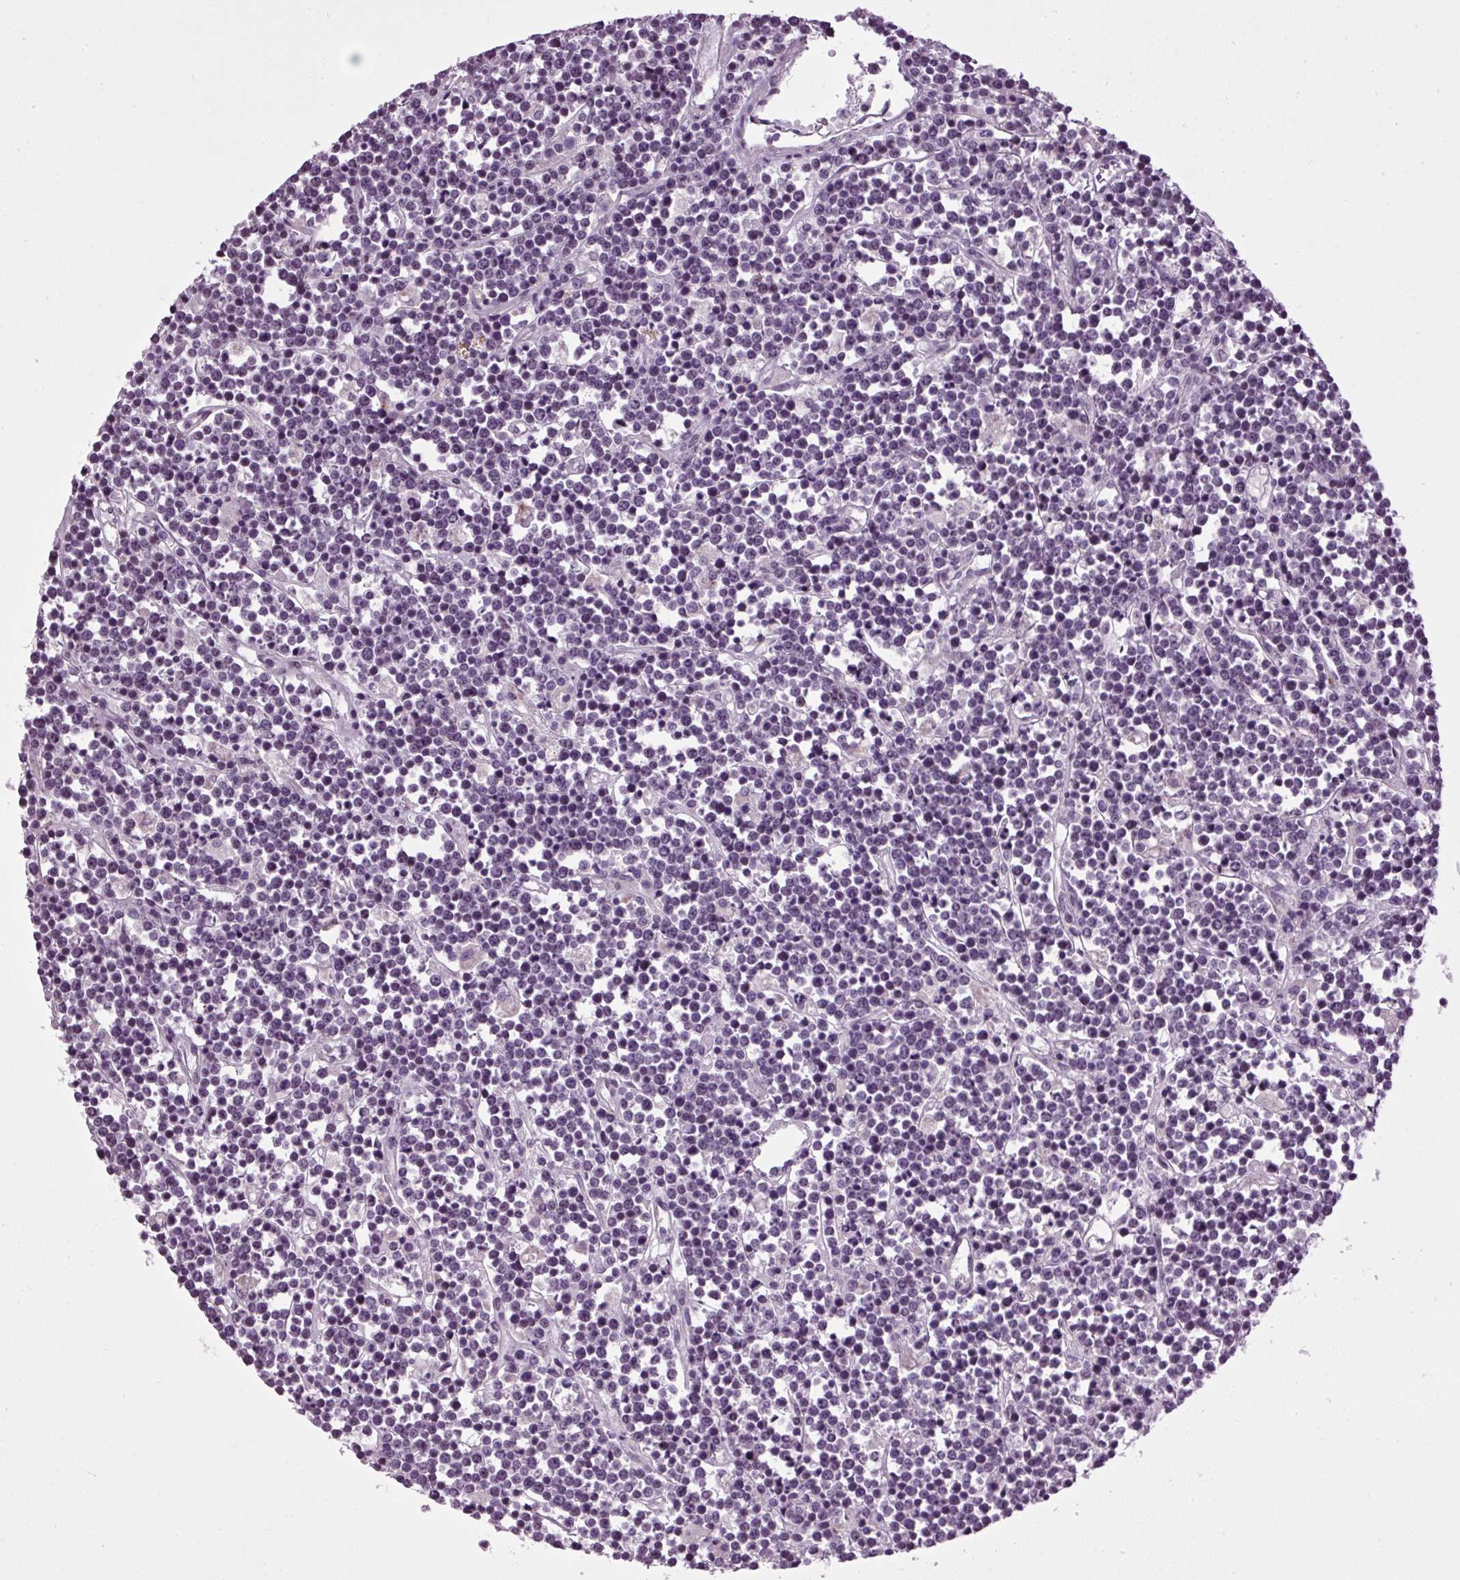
{"staining": {"intensity": "negative", "quantity": "none", "location": "none"}, "tissue": "lymphoma", "cell_type": "Tumor cells", "image_type": "cancer", "snomed": [{"axis": "morphology", "description": "Malignant lymphoma, non-Hodgkin's type, High grade"}, {"axis": "topography", "description": "Ovary"}], "caption": "Tumor cells are negative for protein expression in human lymphoma. (Stains: DAB (3,3'-diaminobenzidine) IHC with hematoxylin counter stain, Microscopy: brightfield microscopy at high magnification).", "gene": "A1CF", "patient": {"sex": "female", "age": 56}}